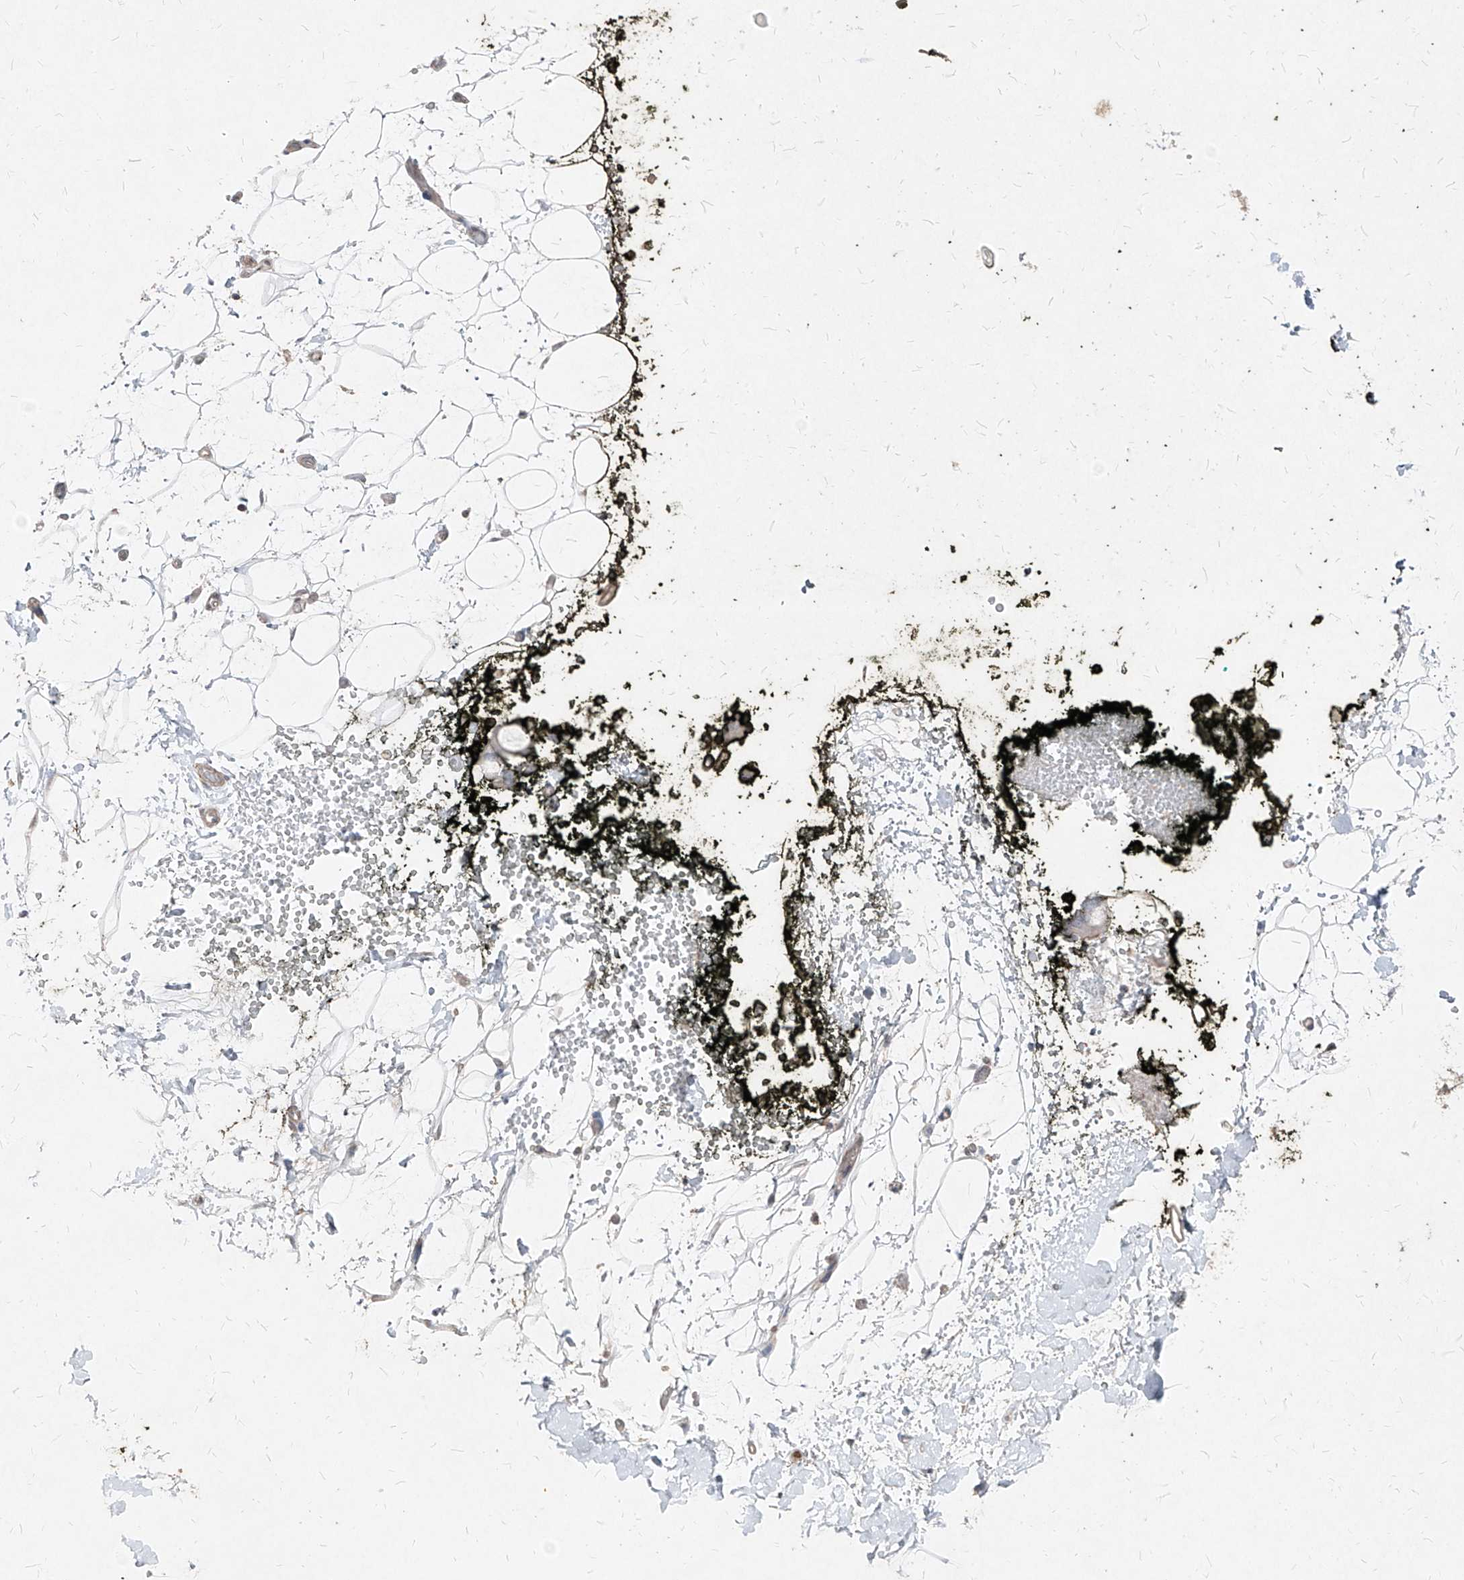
{"staining": {"intensity": "negative", "quantity": "none", "location": "none"}, "tissue": "adipose tissue", "cell_type": "Adipocytes", "image_type": "normal", "snomed": [{"axis": "morphology", "description": "Normal tissue, NOS"}, {"axis": "morphology", "description": "Adenocarcinoma, NOS"}, {"axis": "topography", "description": "Pancreas"}, {"axis": "topography", "description": "Peripheral nerve tissue"}], "caption": "Adipose tissue stained for a protein using IHC reveals no positivity adipocytes.", "gene": "UFD1", "patient": {"sex": "male", "age": 59}}